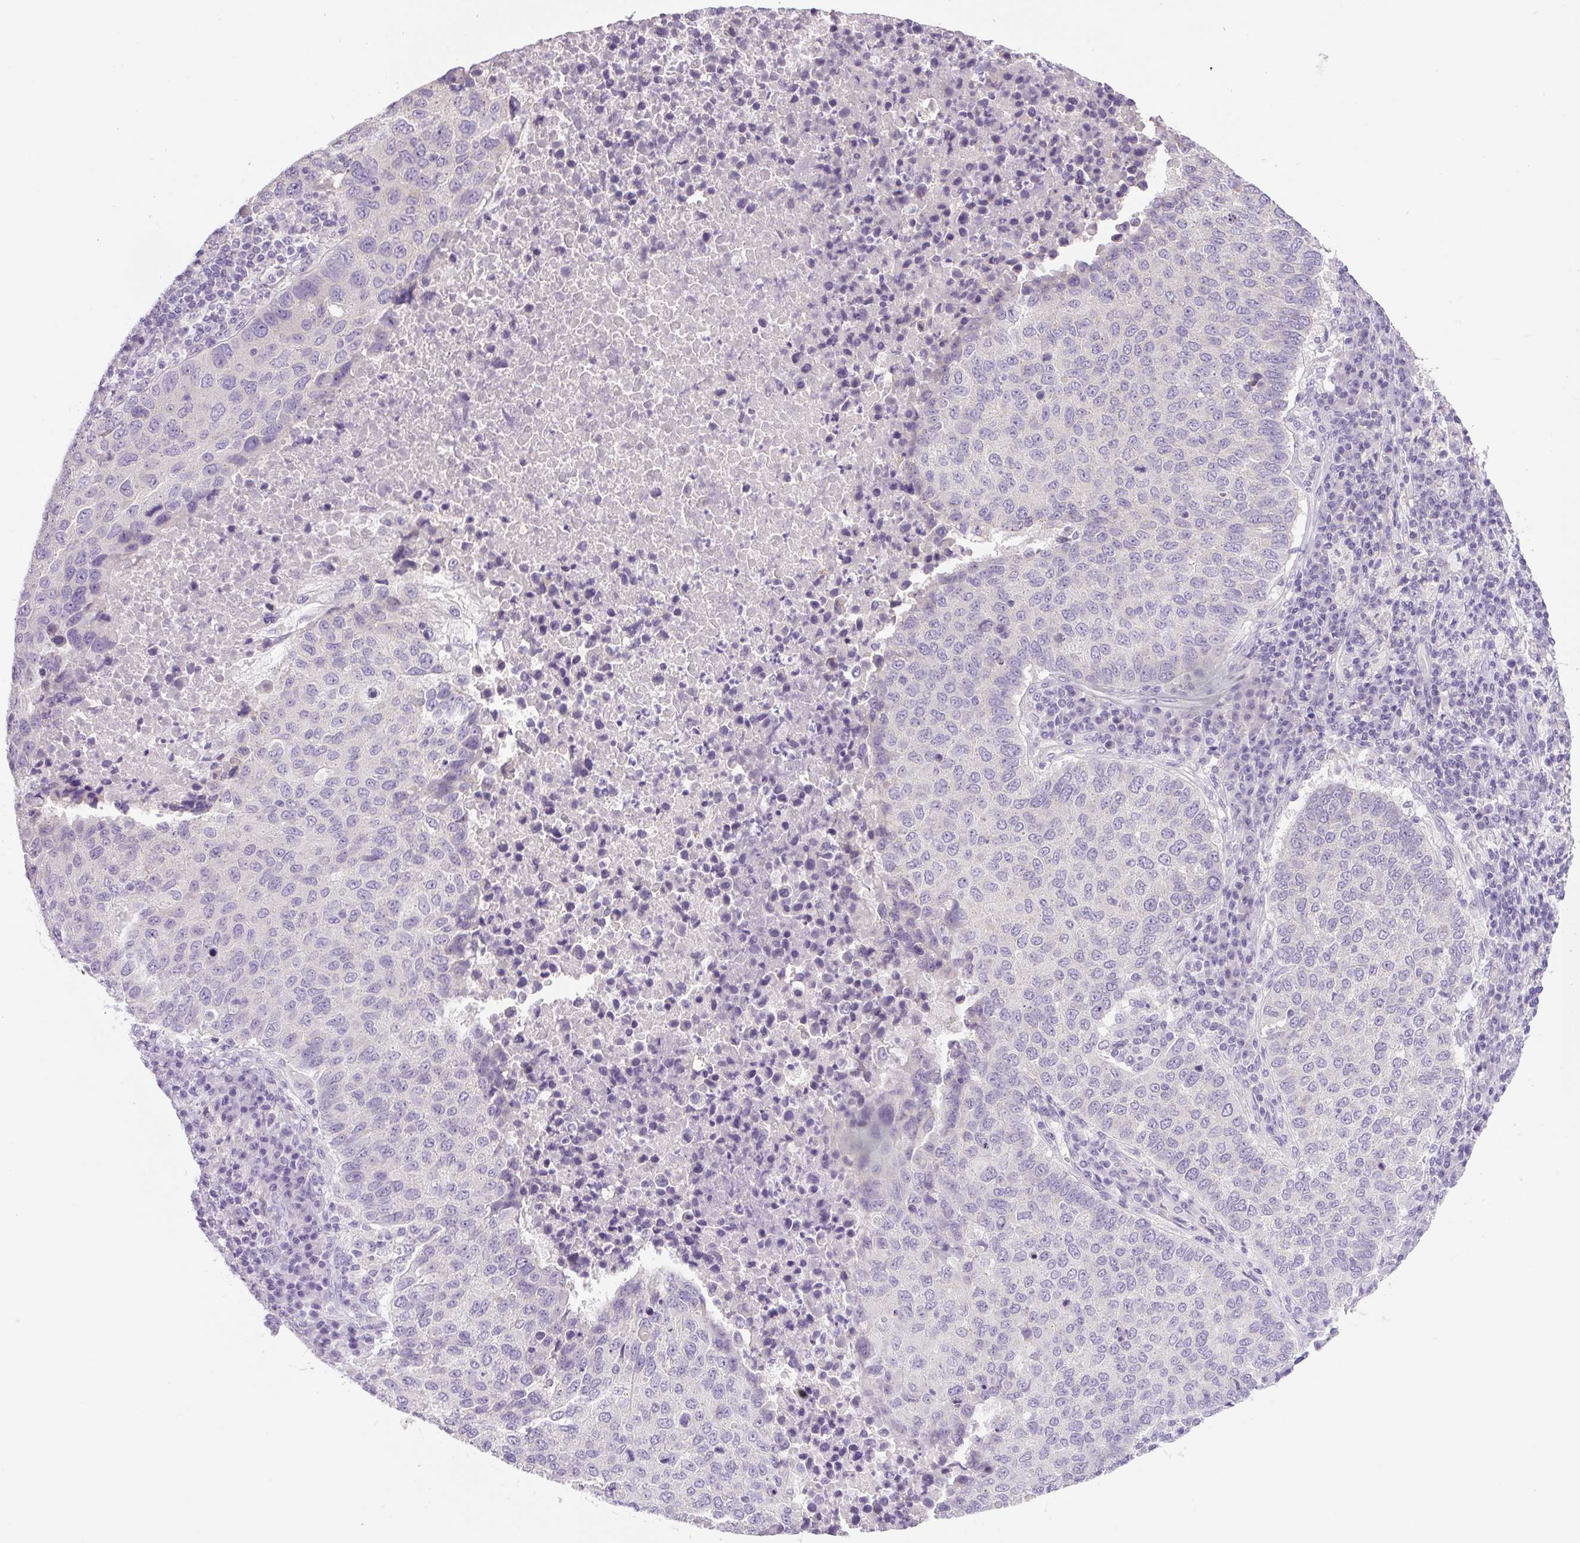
{"staining": {"intensity": "negative", "quantity": "none", "location": "none"}, "tissue": "lung cancer", "cell_type": "Tumor cells", "image_type": "cancer", "snomed": [{"axis": "morphology", "description": "Squamous cell carcinoma, NOS"}, {"axis": "topography", "description": "Lung"}], "caption": "DAB immunohistochemical staining of lung cancer demonstrates no significant expression in tumor cells.", "gene": "UBL3", "patient": {"sex": "male", "age": 73}}